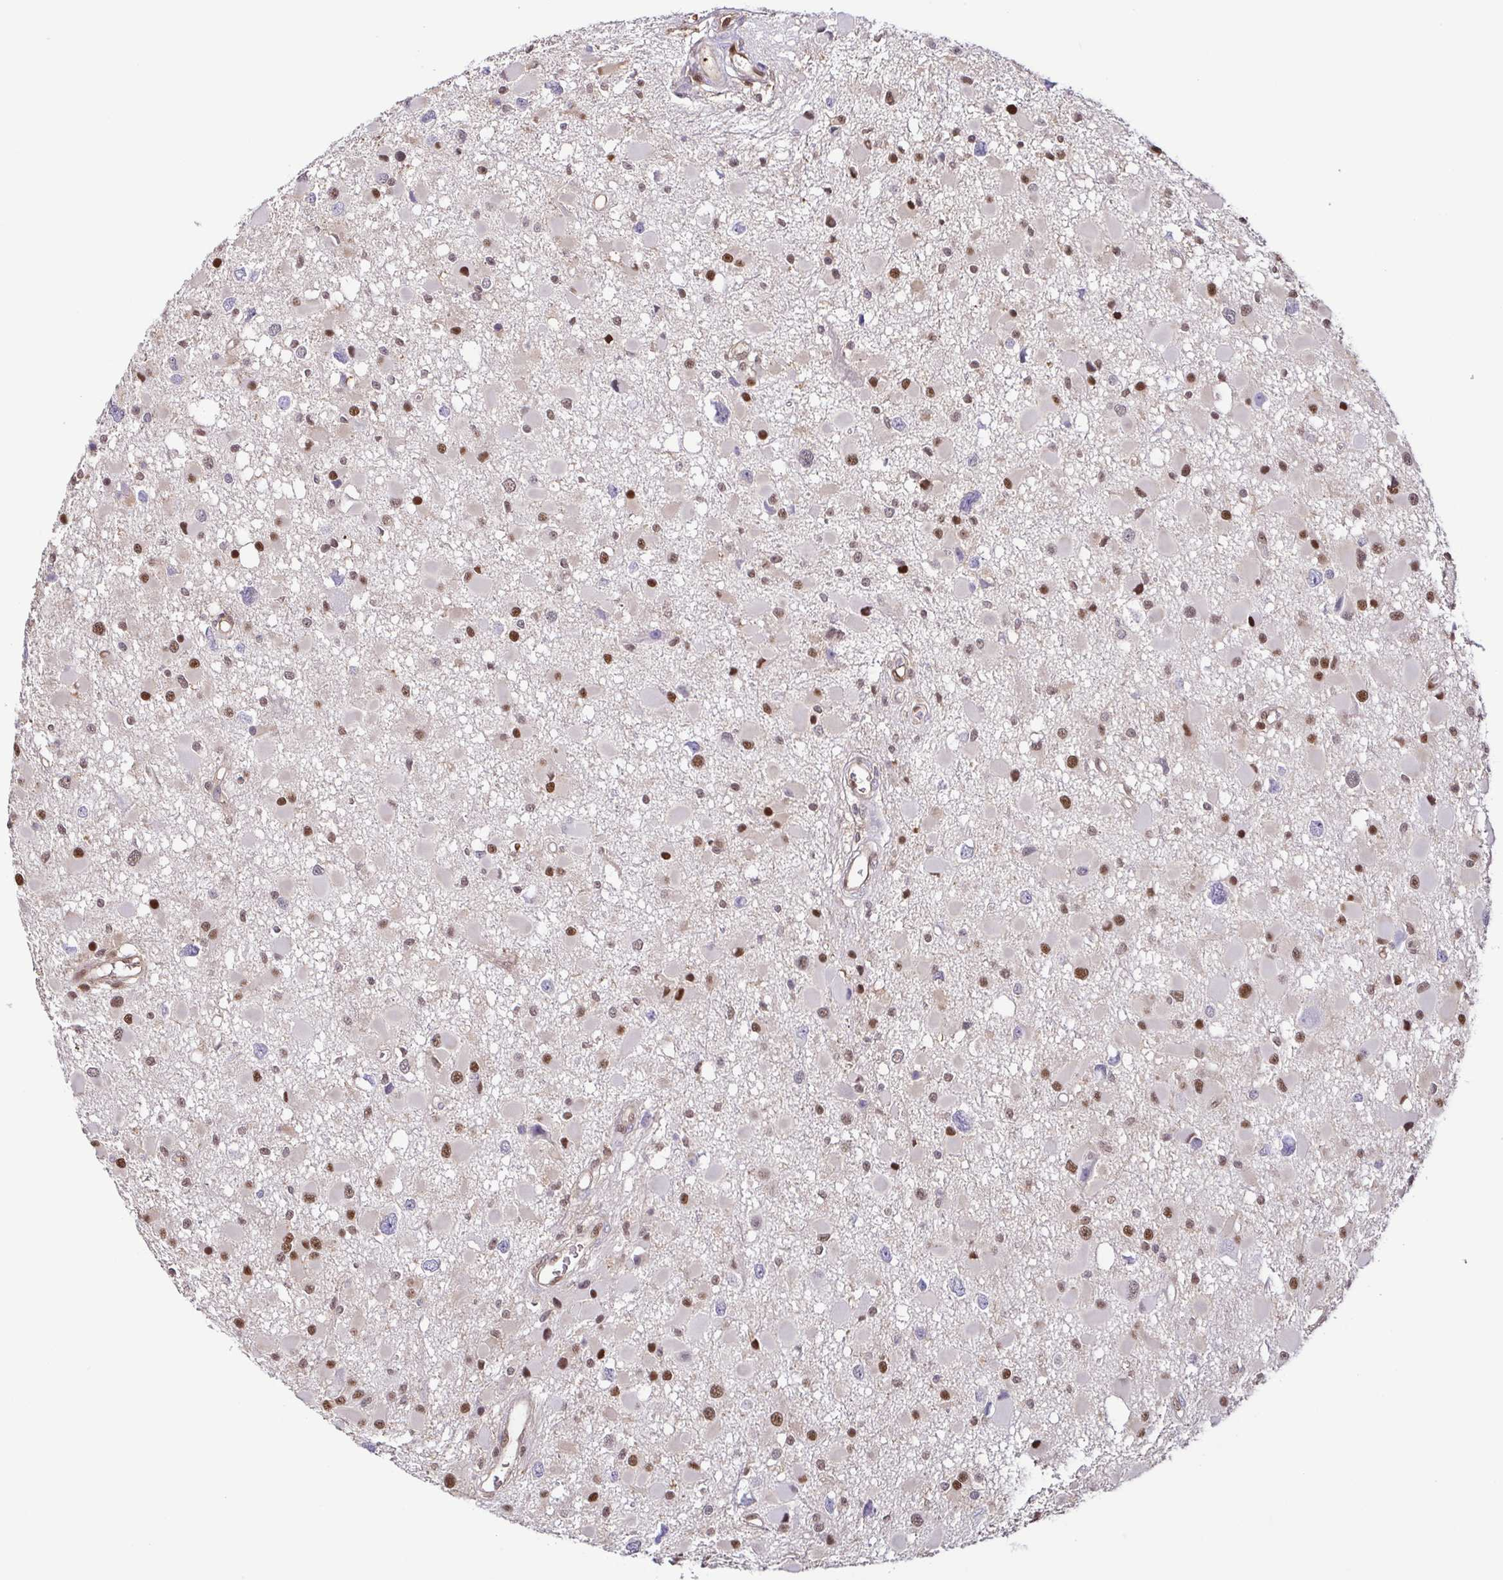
{"staining": {"intensity": "moderate", "quantity": "25%-75%", "location": "nuclear"}, "tissue": "glioma", "cell_type": "Tumor cells", "image_type": "cancer", "snomed": [{"axis": "morphology", "description": "Glioma, malignant, High grade"}, {"axis": "topography", "description": "Brain"}], "caption": "Protein expression analysis of human glioma reveals moderate nuclear expression in approximately 25%-75% of tumor cells. The protein is shown in brown color, while the nuclei are stained blue.", "gene": "PSMB9", "patient": {"sex": "male", "age": 54}}